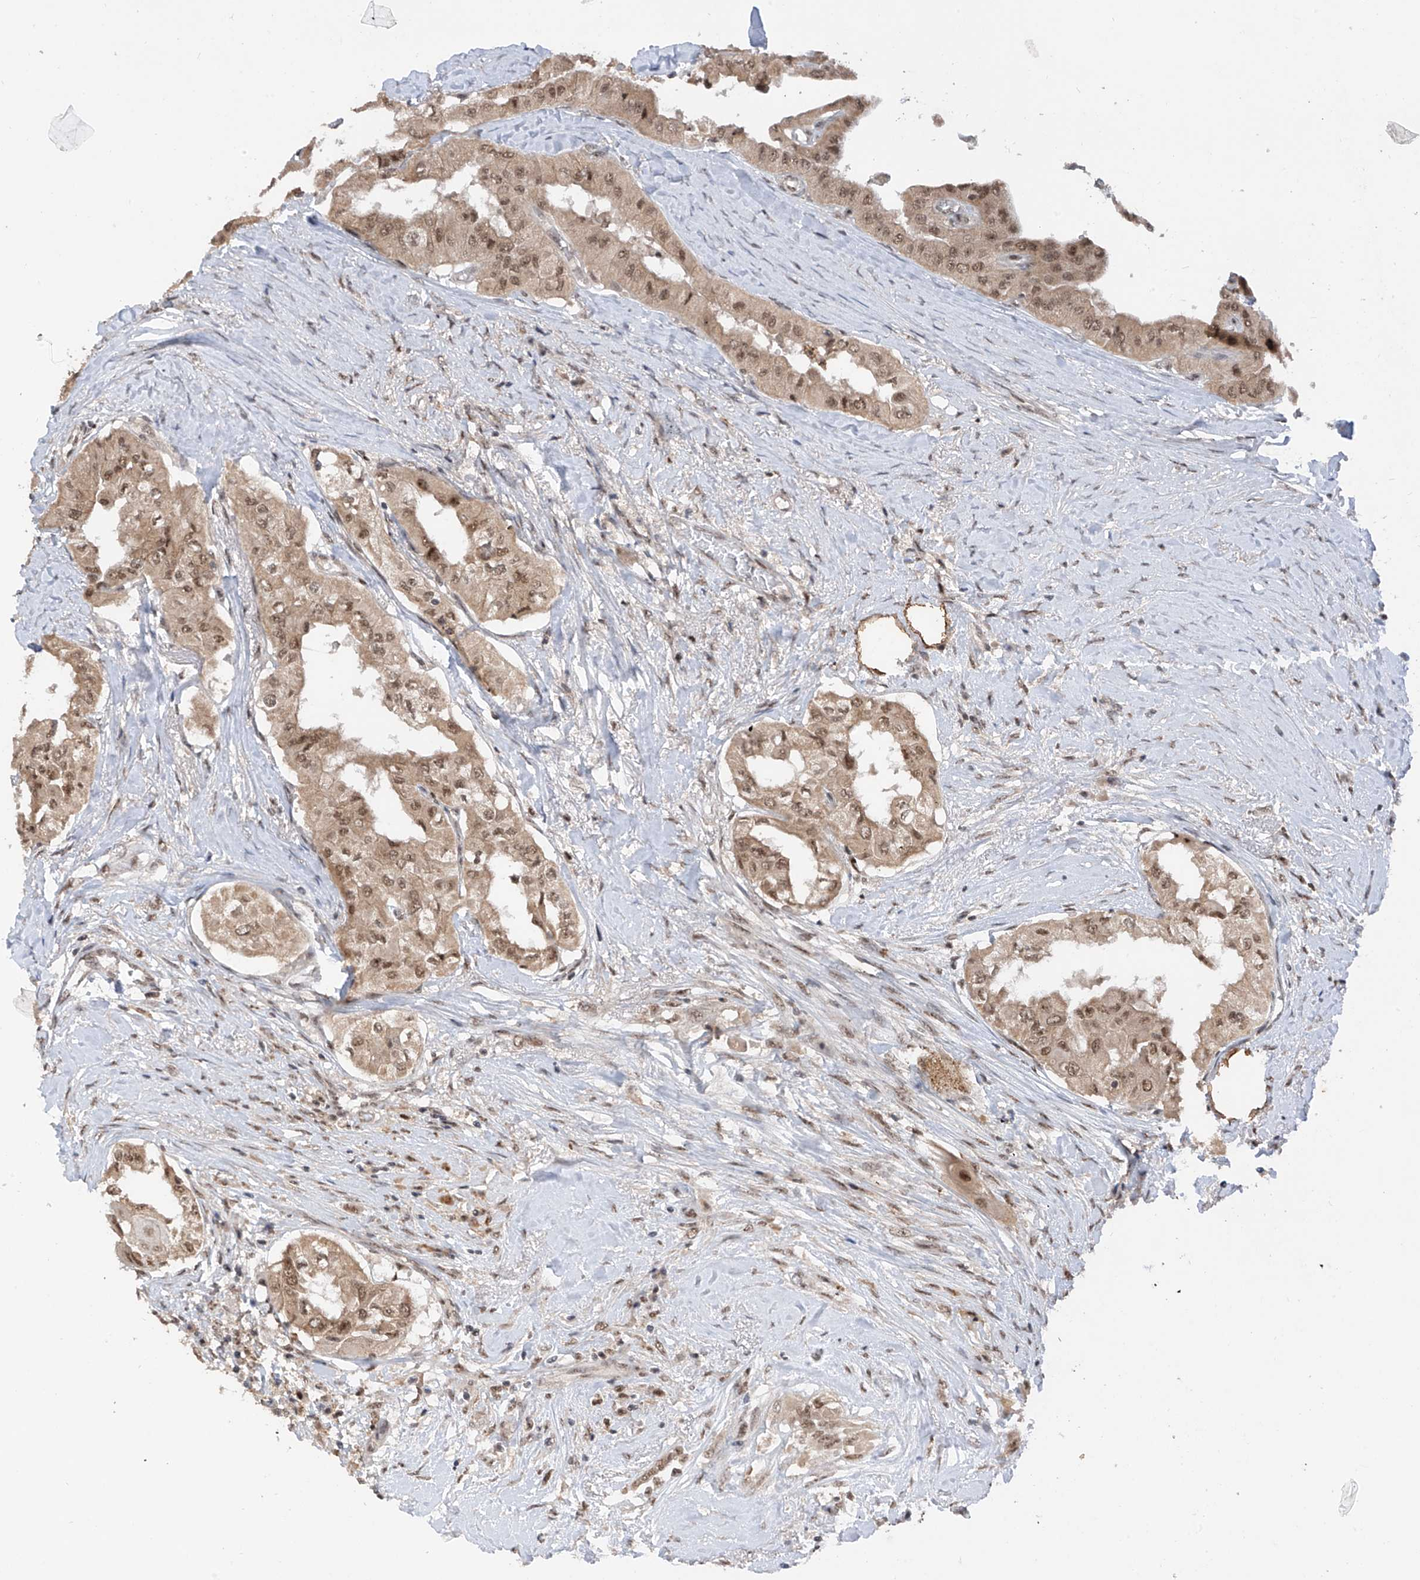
{"staining": {"intensity": "moderate", "quantity": ">75%", "location": "nuclear"}, "tissue": "thyroid cancer", "cell_type": "Tumor cells", "image_type": "cancer", "snomed": [{"axis": "morphology", "description": "Papillary adenocarcinoma, NOS"}, {"axis": "topography", "description": "Thyroid gland"}], "caption": "A high-resolution micrograph shows IHC staining of thyroid papillary adenocarcinoma, which reveals moderate nuclear positivity in about >75% of tumor cells. (DAB (3,3'-diaminobenzidine) = brown stain, brightfield microscopy at high magnification).", "gene": "RPAIN", "patient": {"sex": "female", "age": 59}}